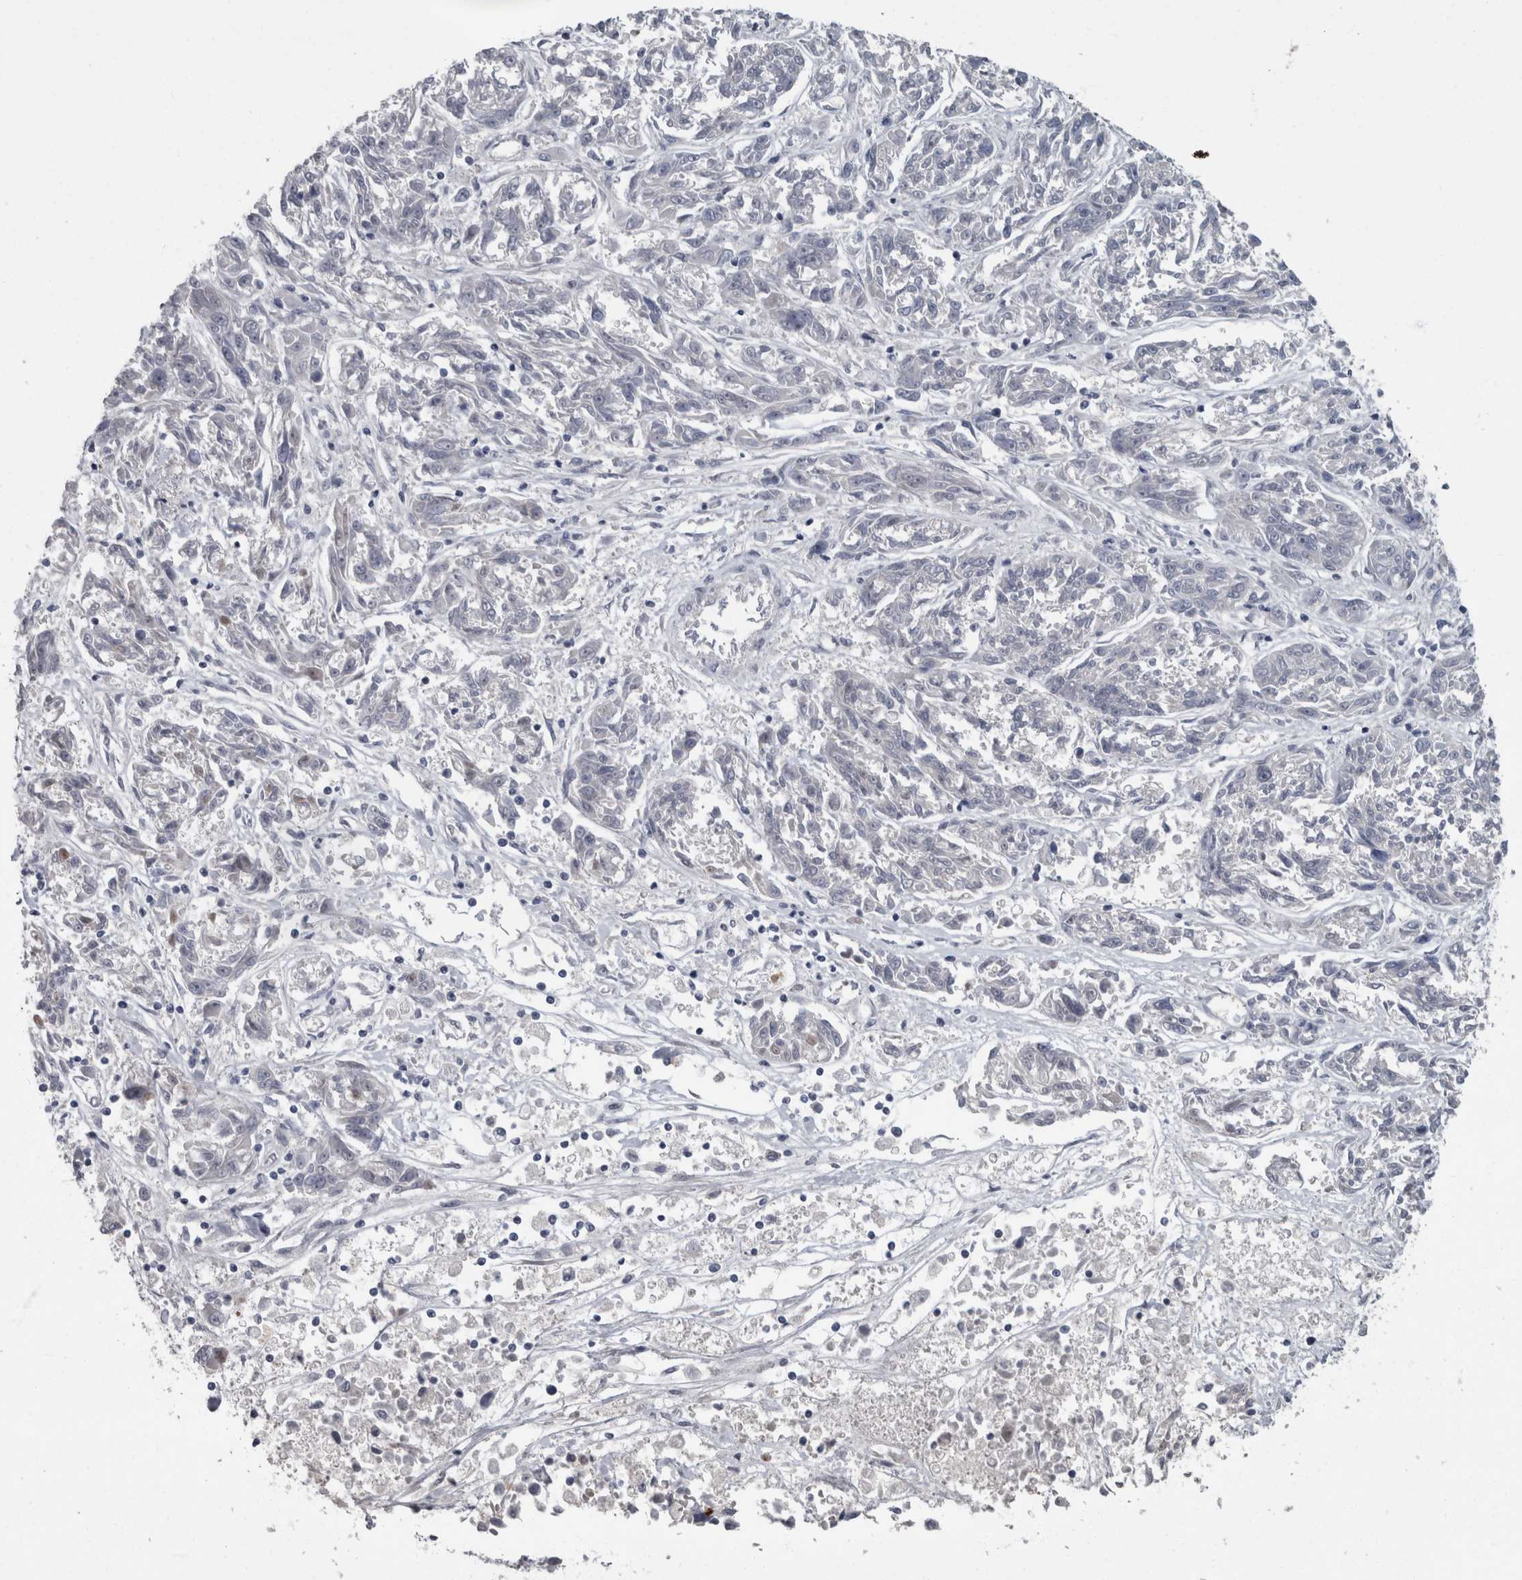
{"staining": {"intensity": "negative", "quantity": "none", "location": "none"}, "tissue": "melanoma", "cell_type": "Tumor cells", "image_type": "cancer", "snomed": [{"axis": "morphology", "description": "Malignant melanoma, NOS"}, {"axis": "topography", "description": "Skin"}], "caption": "Melanoma stained for a protein using immunohistochemistry (IHC) exhibits no positivity tumor cells.", "gene": "CDC42BPG", "patient": {"sex": "male", "age": 53}}